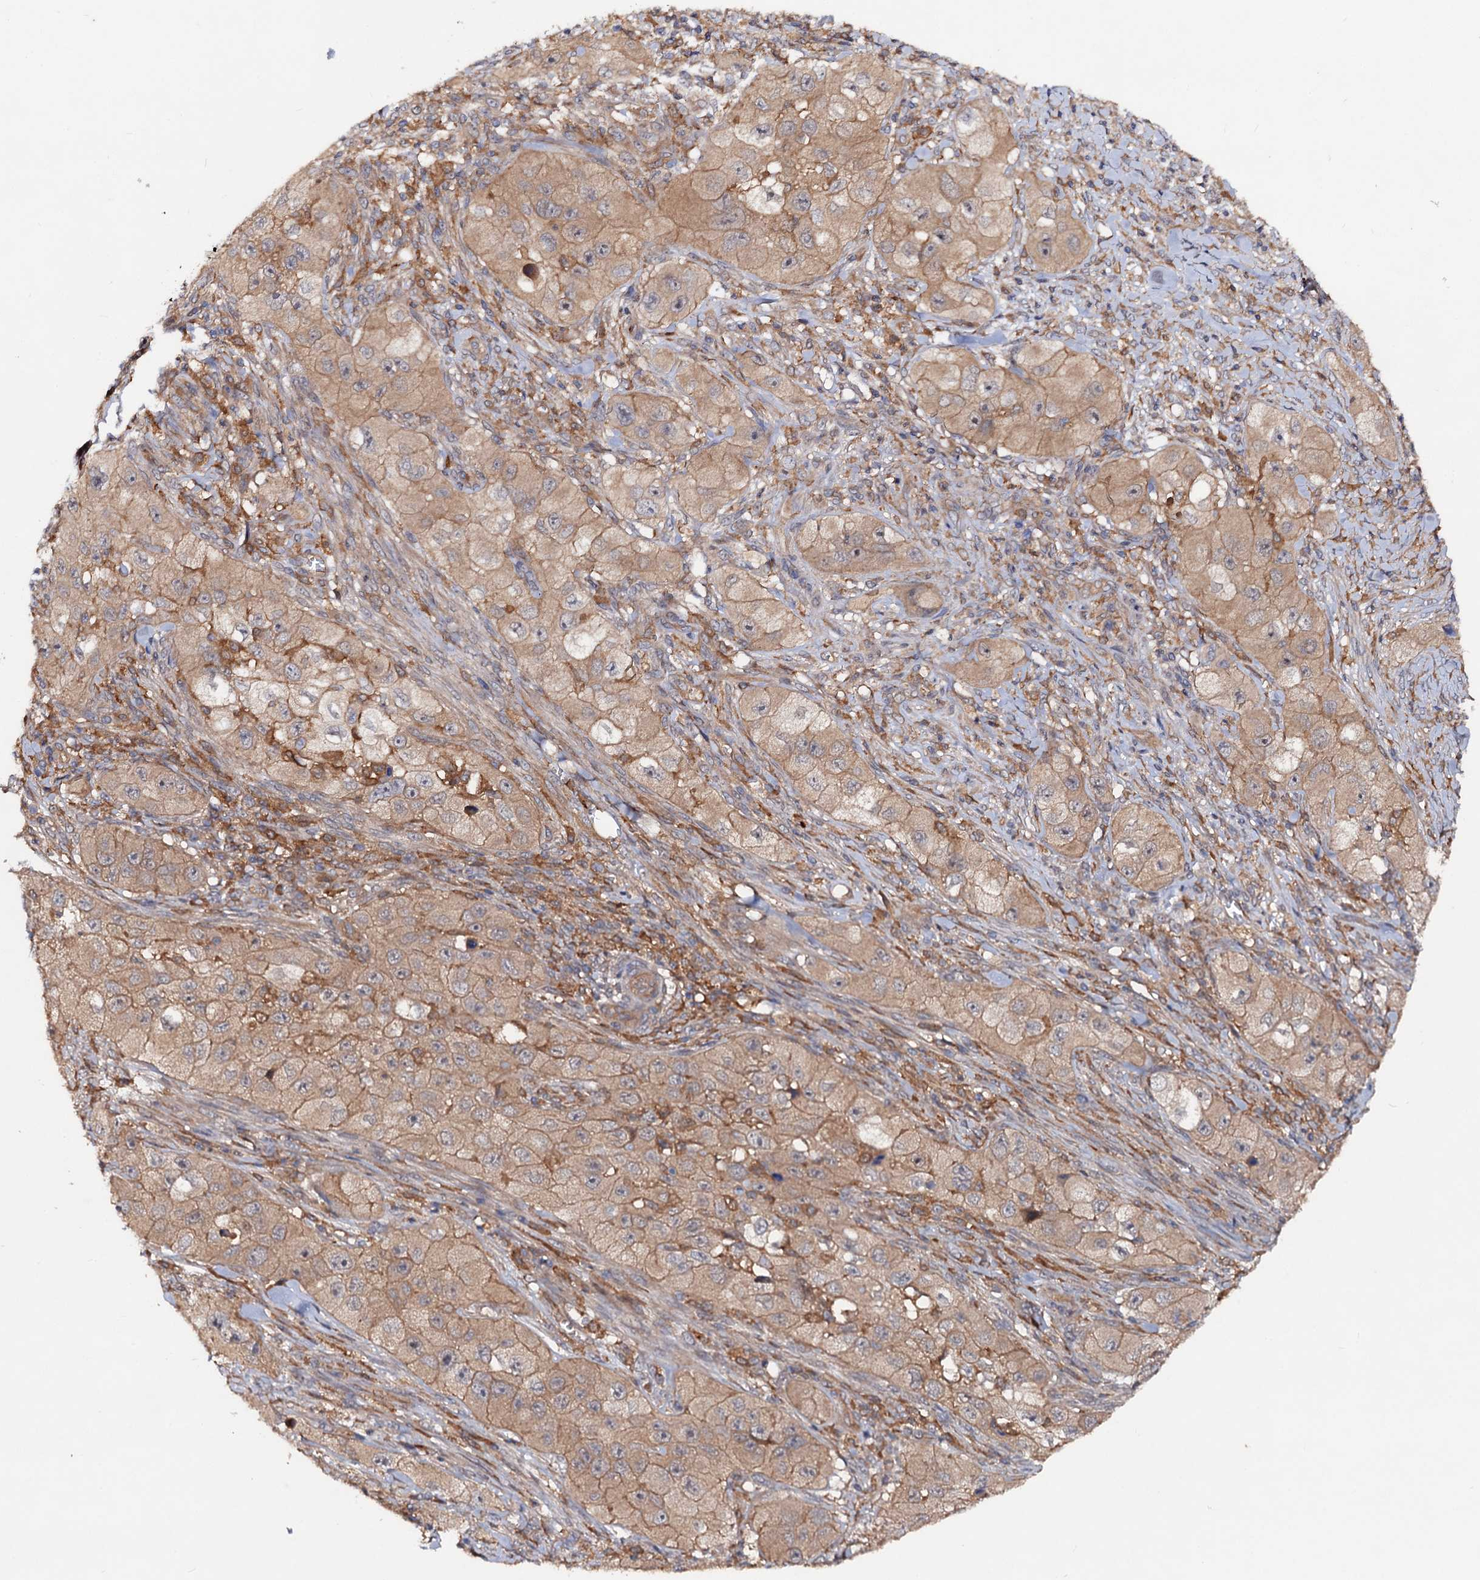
{"staining": {"intensity": "weak", "quantity": ">75%", "location": "cytoplasmic/membranous"}, "tissue": "skin cancer", "cell_type": "Tumor cells", "image_type": "cancer", "snomed": [{"axis": "morphology", "description": "Squamous cell carcinoma, NOS"}, {"axis": "topography", "description": "Skin"}, {"axis": "topography", "description": "Subcutis"}], "caption": "Weak cytoplasmic/membranous expression for a protein is present in approximately >75% of tumor cells of squamous cell carcinoma (skin) using IHC.", "gene": "VPS29", "patient": {"sex": "male", "age": 73}}